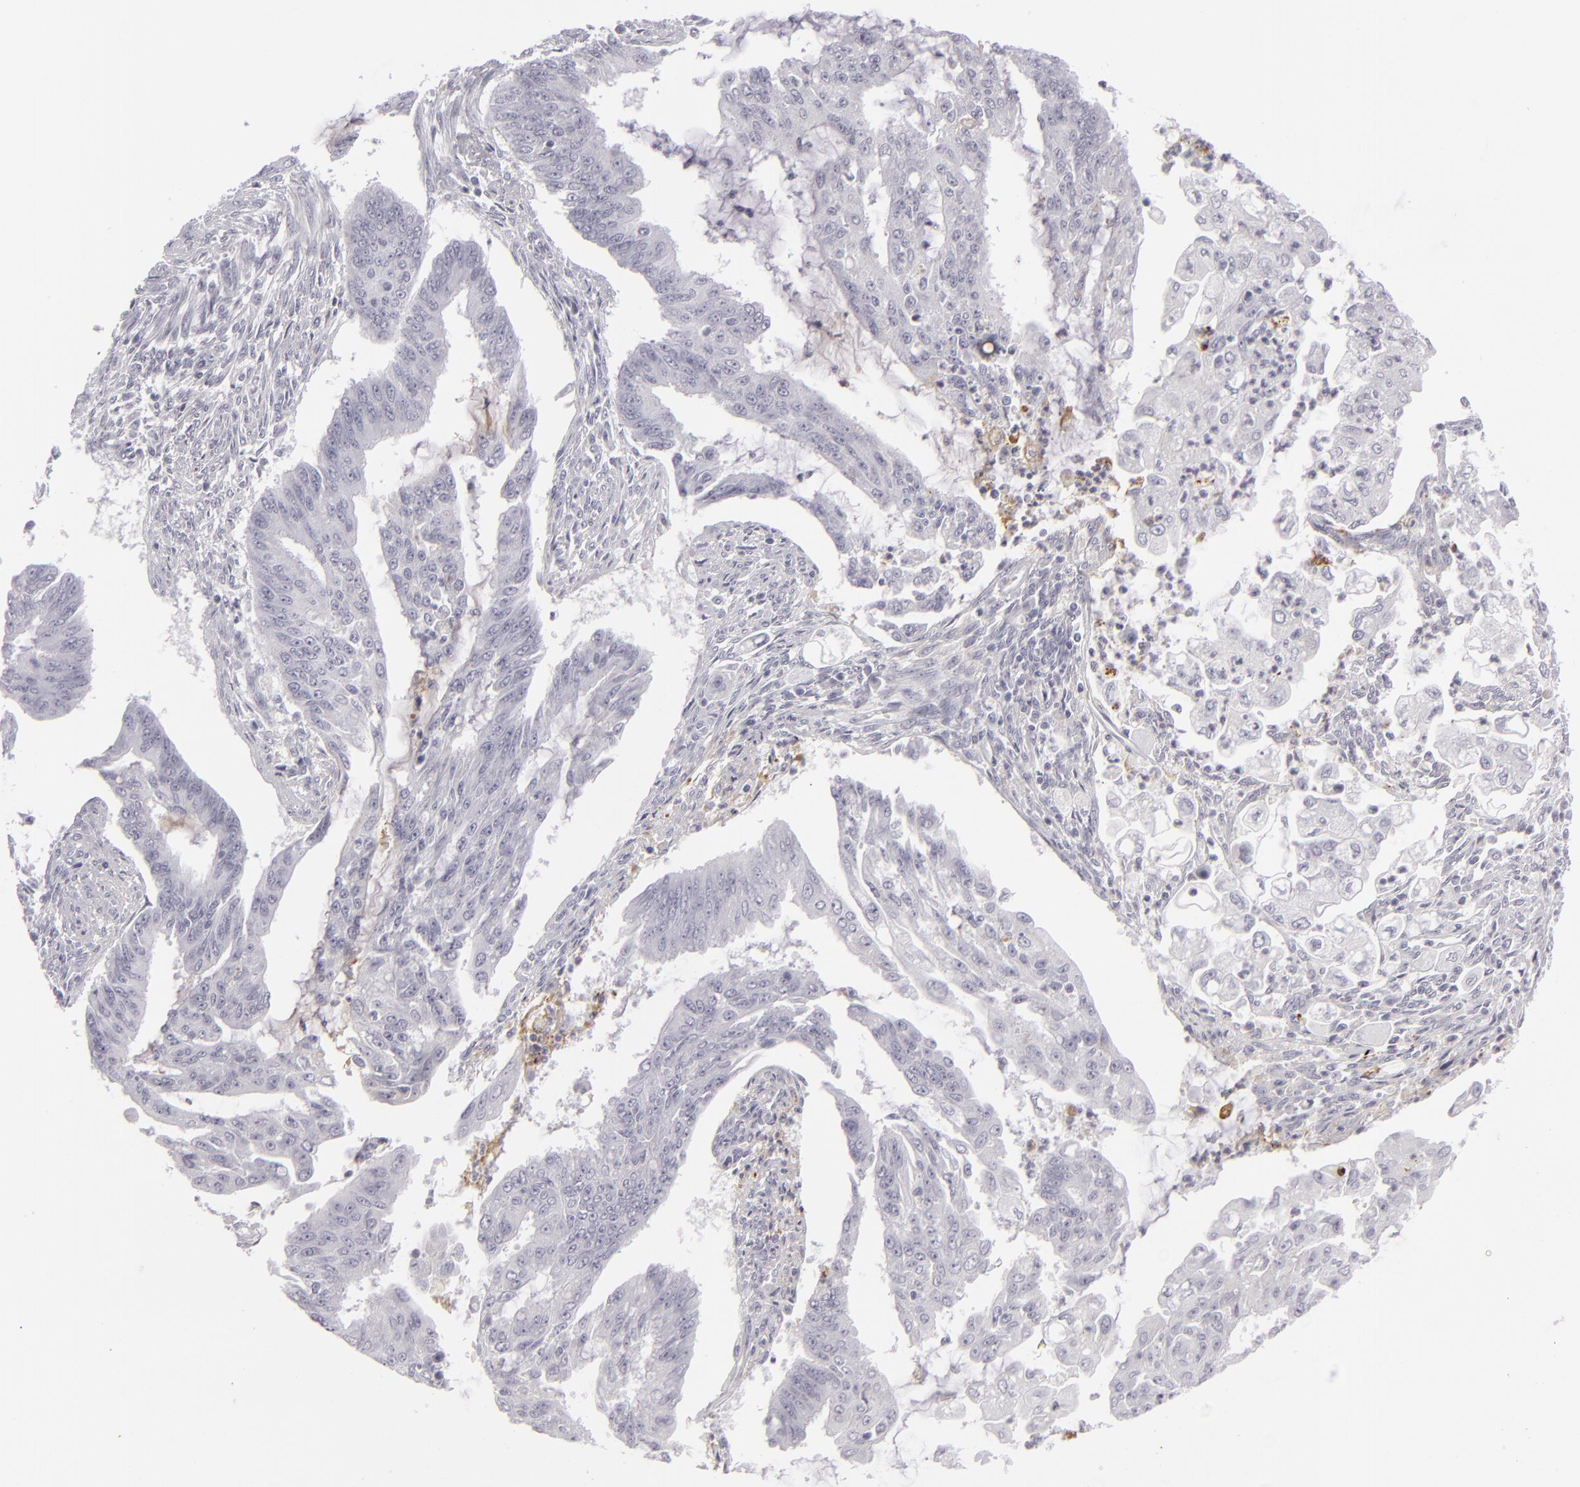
{"staining": {"intensity": "negative", "quantity": "none", "location": "none"}, "tissue": "endometrial cancer", "cell_type": "Tumor cells", "image_type": "cancer", "snomed": [{"axis": "morphology", "description": "Adenocarcinoma, NOS"}, {"axis": "topography", "description": "Endometrium"}], "caption": "Immunohistochemical staining of endometrial adenocarcinoma displays no significant expression in tumor cells. Nuclei are stained in blue.", "gene": "C9", "patient": {"sex": "female", "age": 75}}